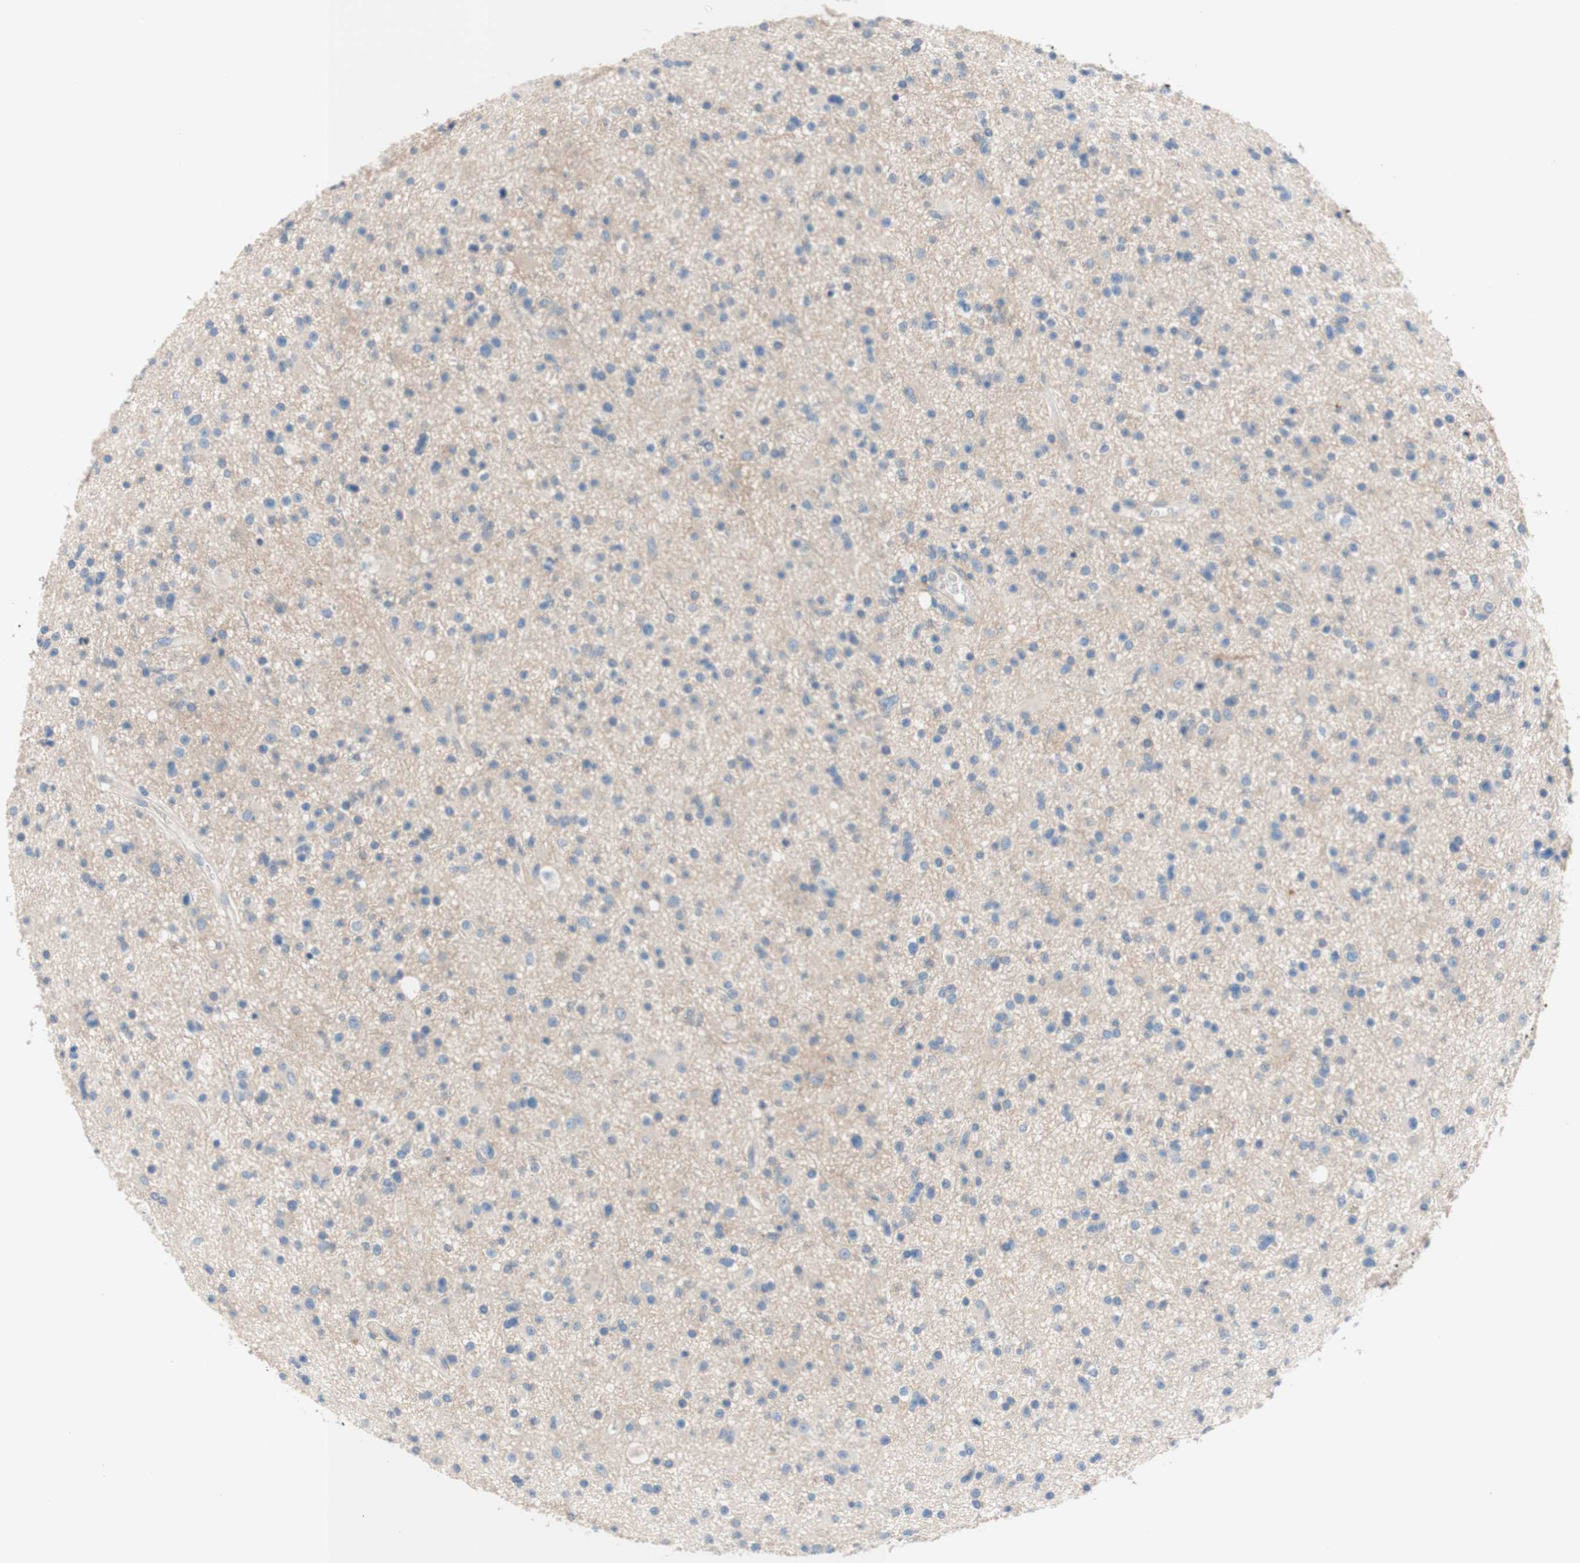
{"staining": {"intensity": "negative", "quantity": "none", "location": "none"}, "tissue": "glioma", "cell_type": "Tumor cells", "image_type": "cancer", "snomed": [{"axis": "morphology", "description": "Glioma, malignant, High grade"}, {"axis": "topography", "description": "Brain"}], "caption": "Tumor cells are negative for brown protein staining in malignant glioma (high-grade).", "gene": "F3", "patient": {"sex": "male", "age": 33}}